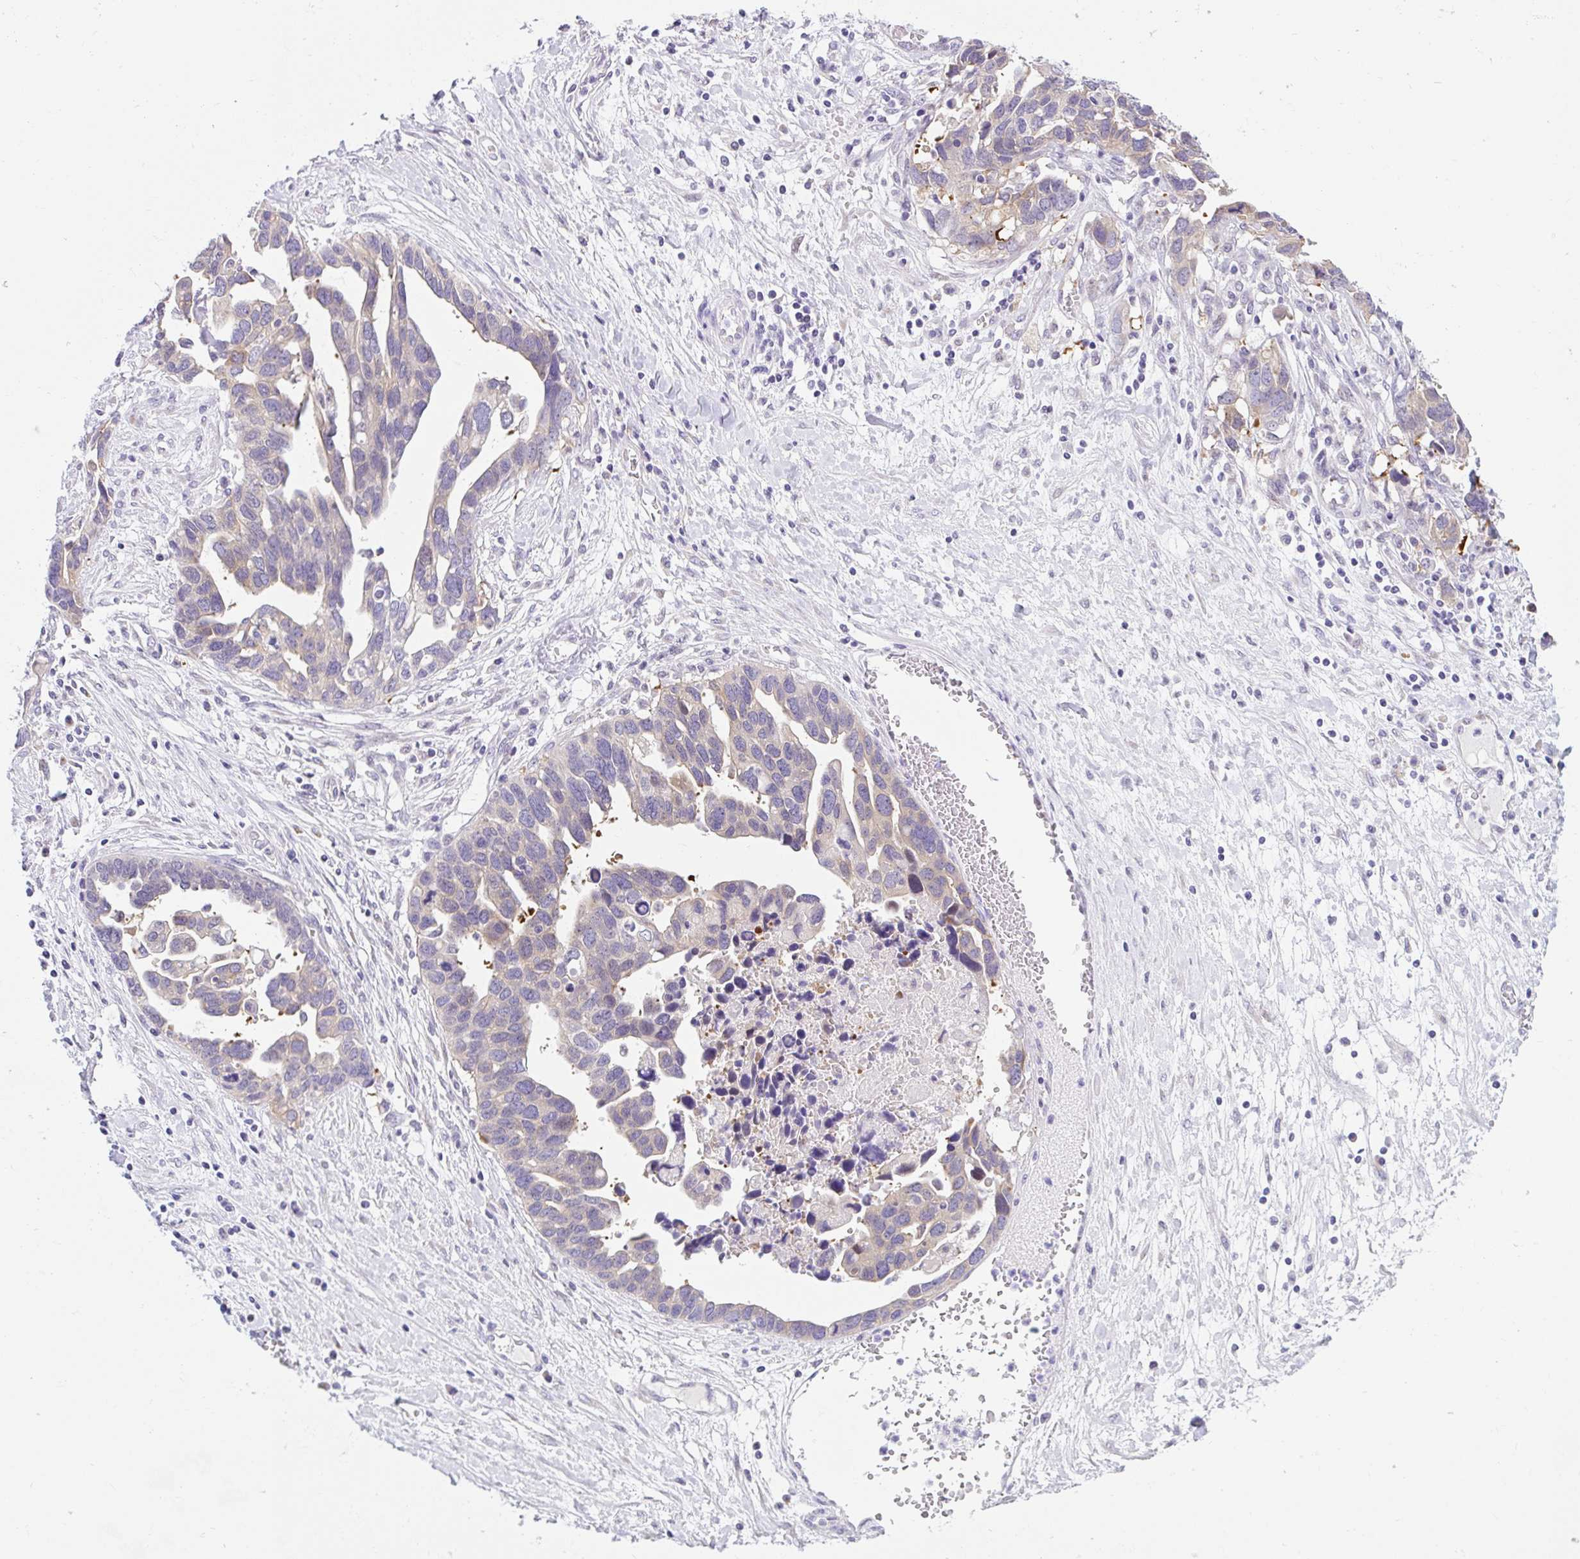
{"staining": {"intensity": "weak", "quantity": "25%-75%", "location": "cytoplasmic/membranous"}, "tissue": "ovarian cancer", "cell_type": "Tumor cells", "image_type": "cancer", "snomed": [{"axis": "morphology", "description": "Cystadenocarcinoma, serous, NOS"}, {"axis": "topography", "description": "Ovary"}], "caption": "Brown immunohistochemical staining in ovarian cancer (serous cystadenocarcinoma) exhibits weak cytoplasmic/membranous staining in about 25%-75% of tumor cells.", "gene": "GOLGA8A", "patient": {"sex": "female", "age": 54}}